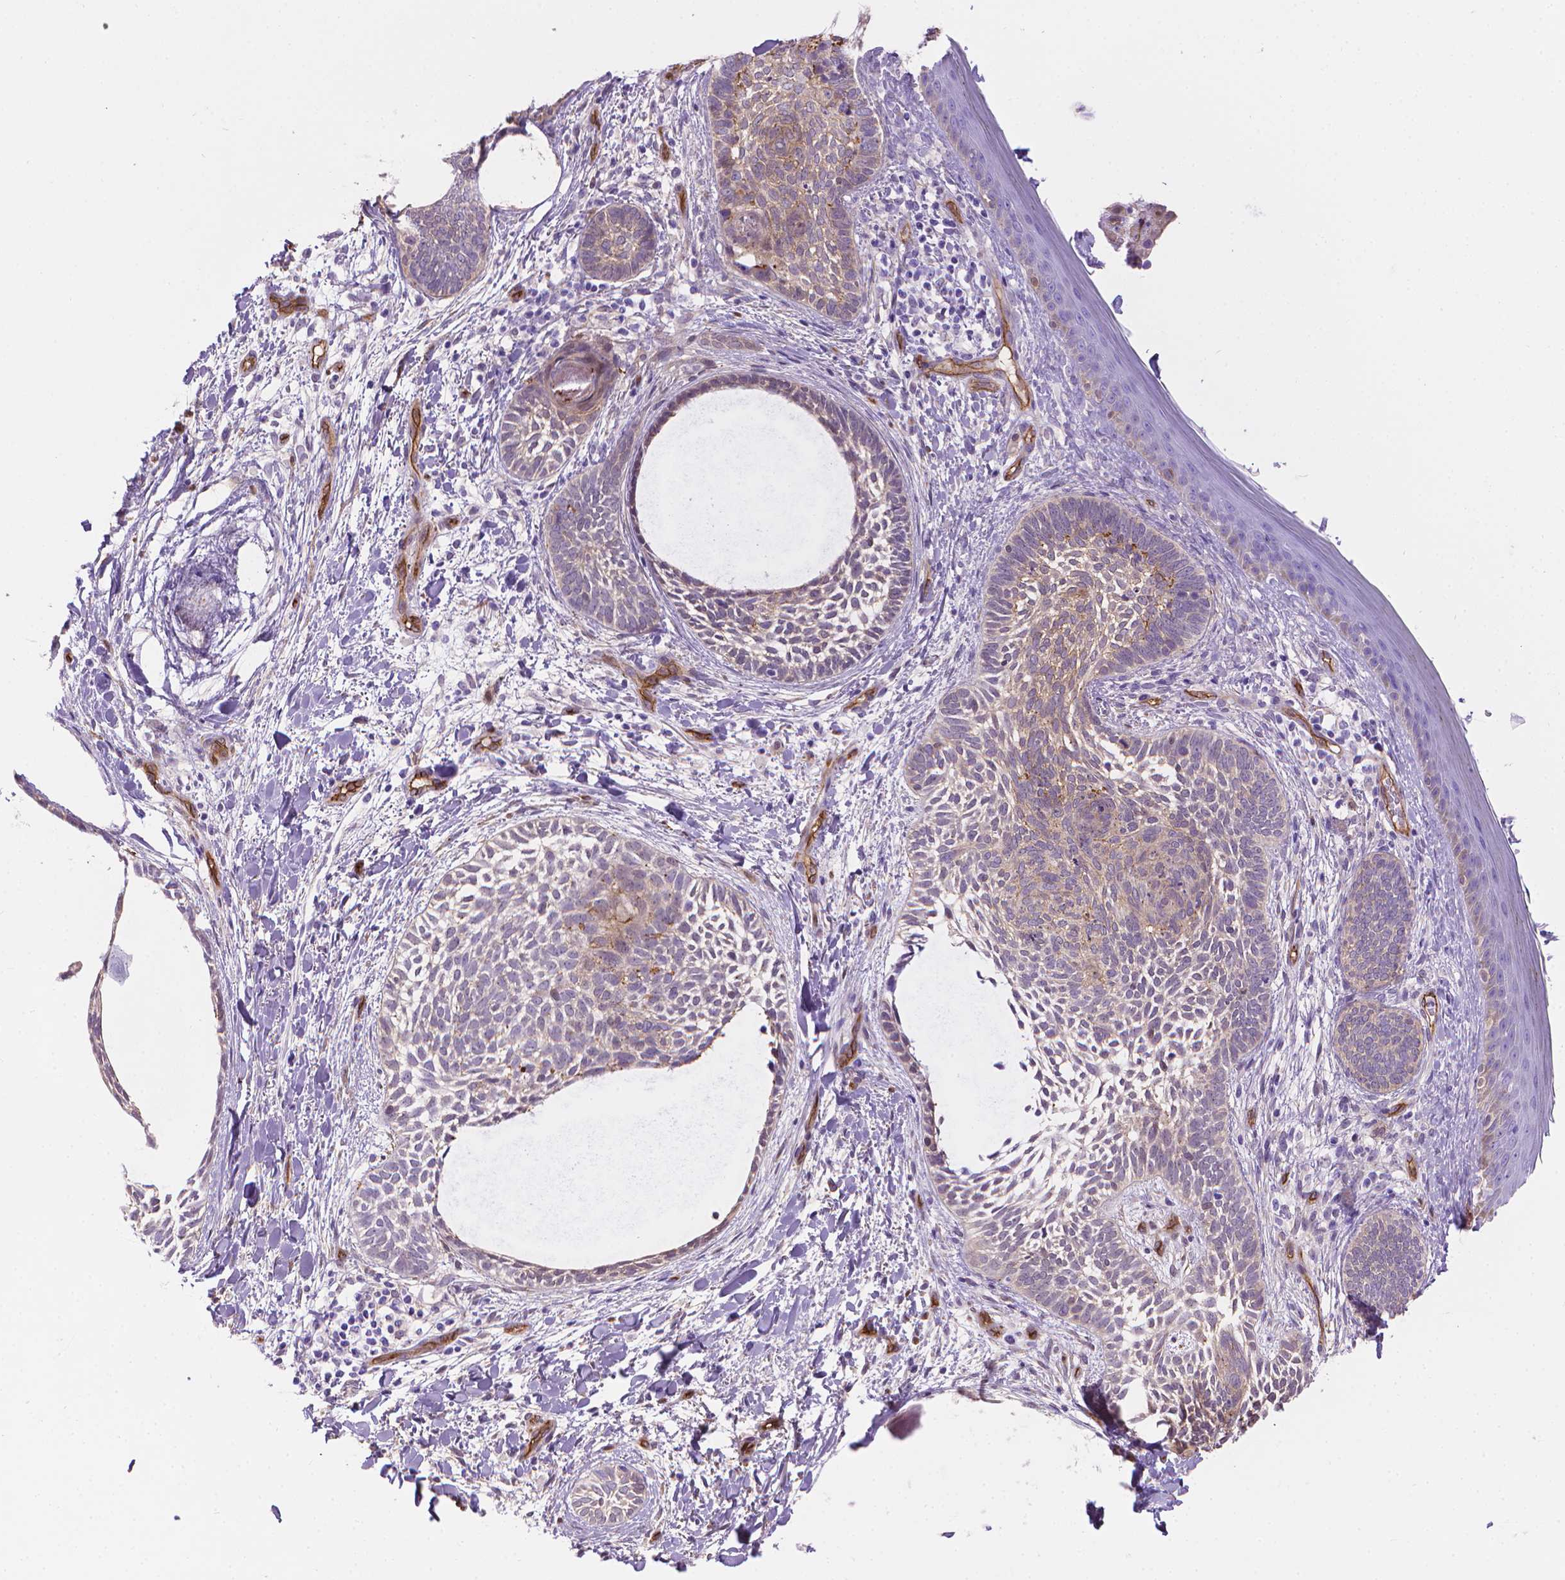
{"staining": {"intensity": "weak", "quantity": "<25%", "location": "cytoplasmic/membranous"}, "tissue": "skin cancer", "cell_type": "Tumor cells", "image_type": "cancer", "snomed": [{"axis": "morphology", "description": "Normal tissue, NOS"}, {"axis": "morphology", "description": "Basal cell carcinoma"}, {"axis": "topography", "description": "Skin"}], "caption": "The IHC image has no significant staining in tumor cells of skin cancer tissue.", "gene": "CLIC4", "patient": {"sex": "male", "age": 46}}